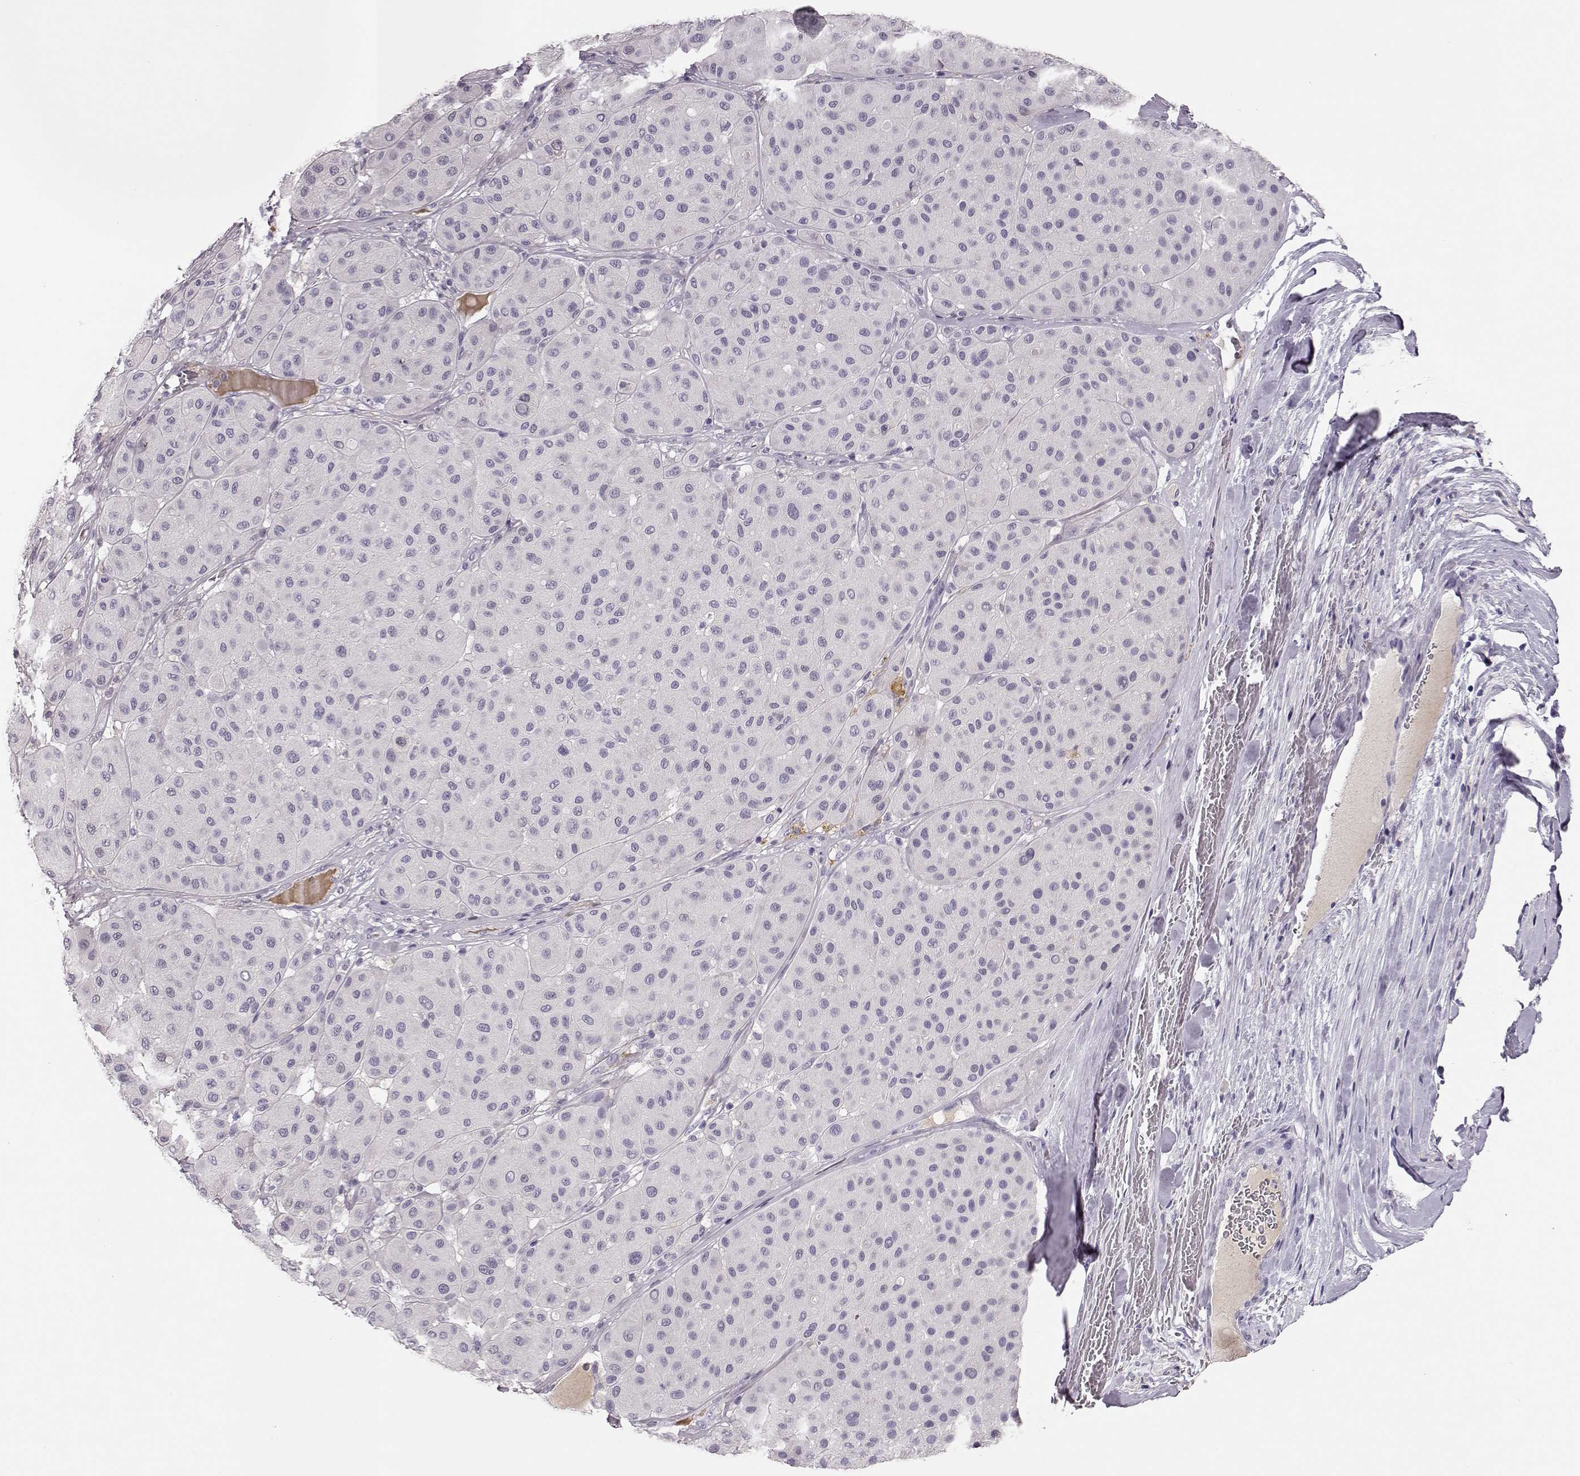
{"staining": {"intensity": "negative", "quantity": "none", "location": "none"}, "tissue": "melanoma", "cell_type": "Tumor cells", "image_type": "cancer", "snomed": [{"axis": "morphology", "description": "Malignant melanoma, Metastatic site"}, {"axis": "topography", "description": "Smooth muscle"}], "caption": "Melanoma was stained to show a protein in brown. There is no significant expression in tumor cells.", "gene": "KIAA0319", "patient": {"sex": "male", "age": 41}}